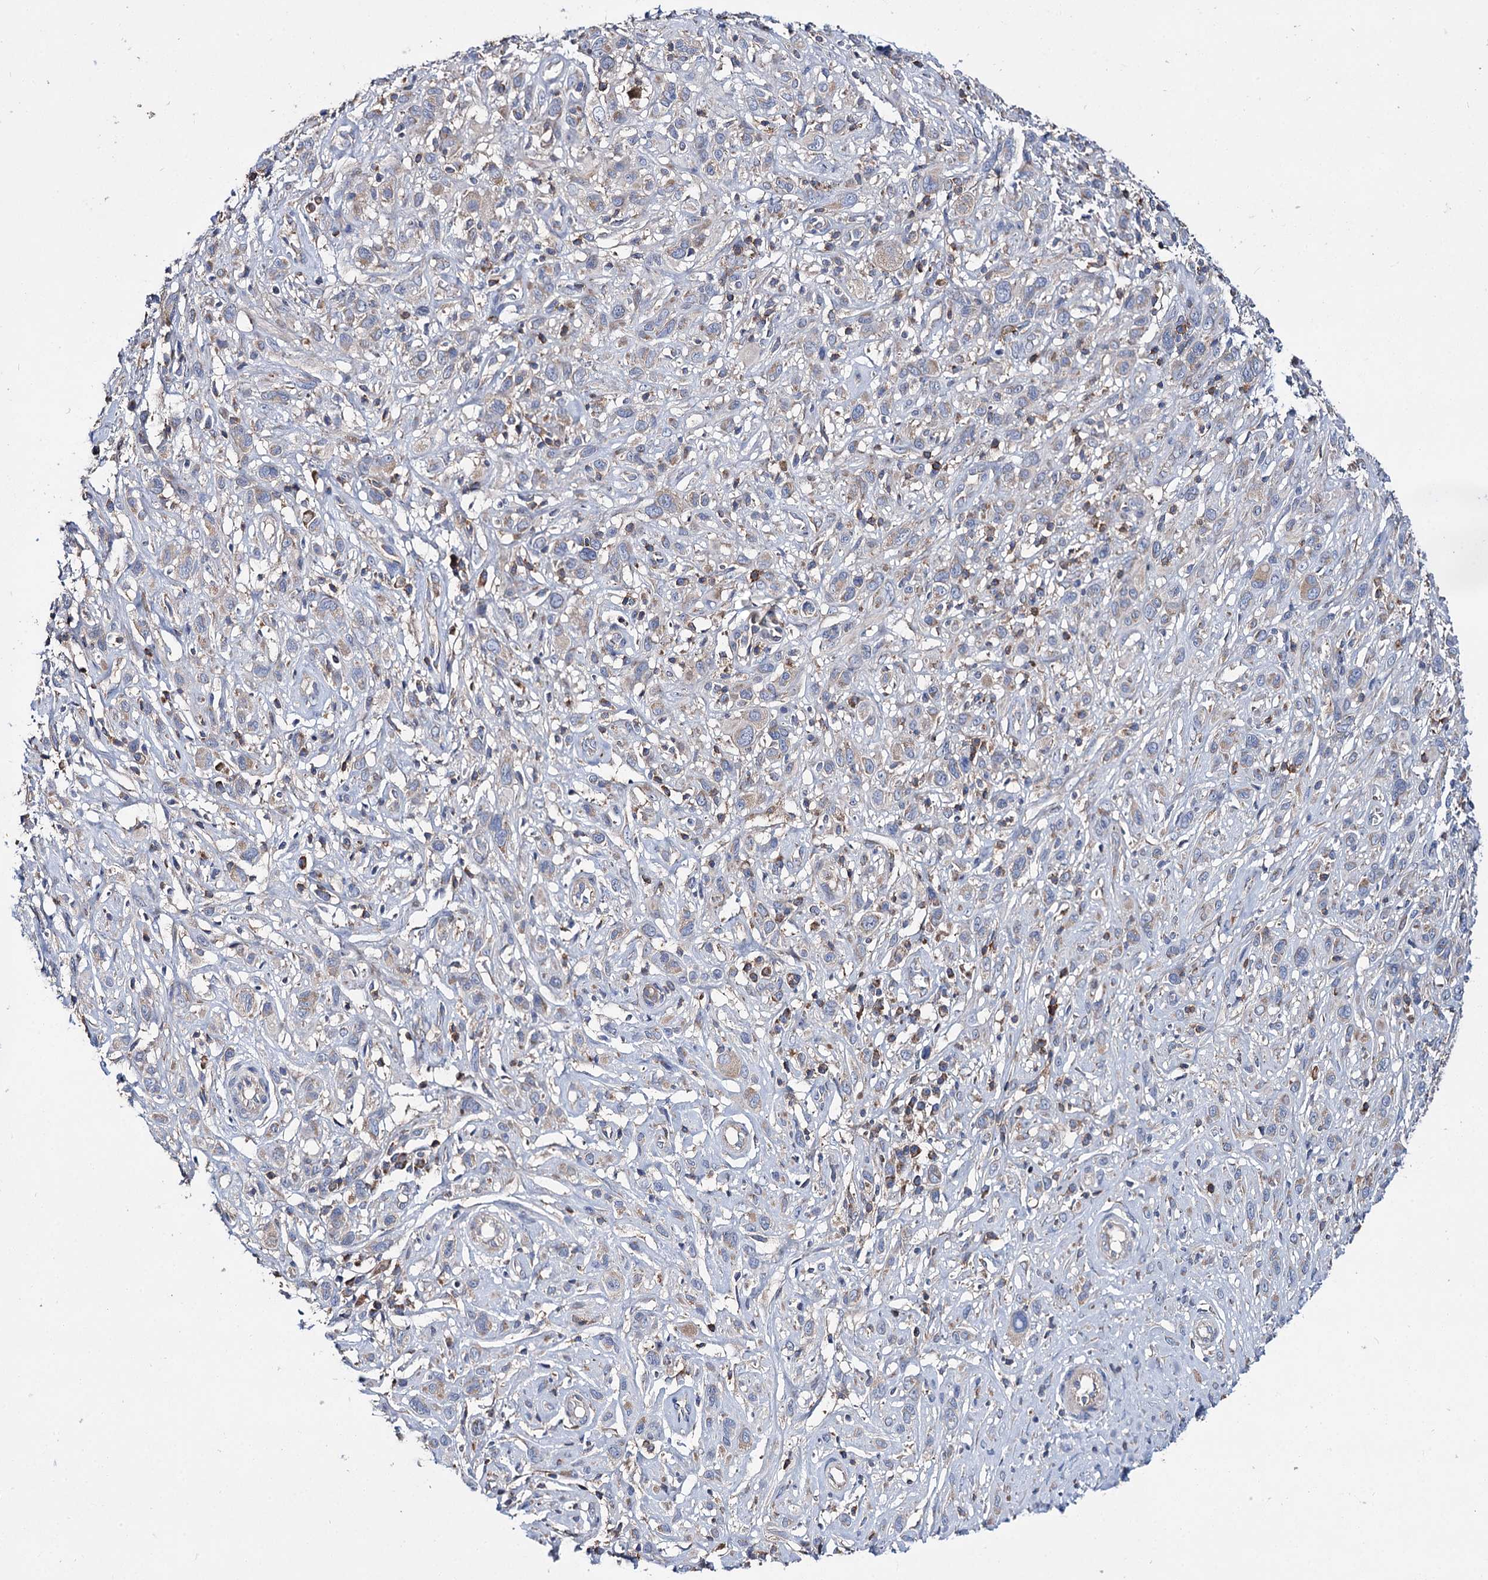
{"staining": {"intensity": "moderate", "quantity": ">75%", "location": "cytoplasmic/membranous"}, "tissue": "melanoma", "cell_type": "Tumor cells", "image_type": "cancer", "snomed": [{"axis": "morphology", "description": "Malignant melanoma, NOS"}, {"axis": "topography", "description": "Skin of trunk"}], "caption": "IHC (DAB (3,3'-diaminobenzidine)) staining of human melanoma shows moderate cytoplasmic/membranous protein positivity in about >75% of tumor cells.", "gene": "UBASH3B", "patient": {"sex": "male", "age": 71}}